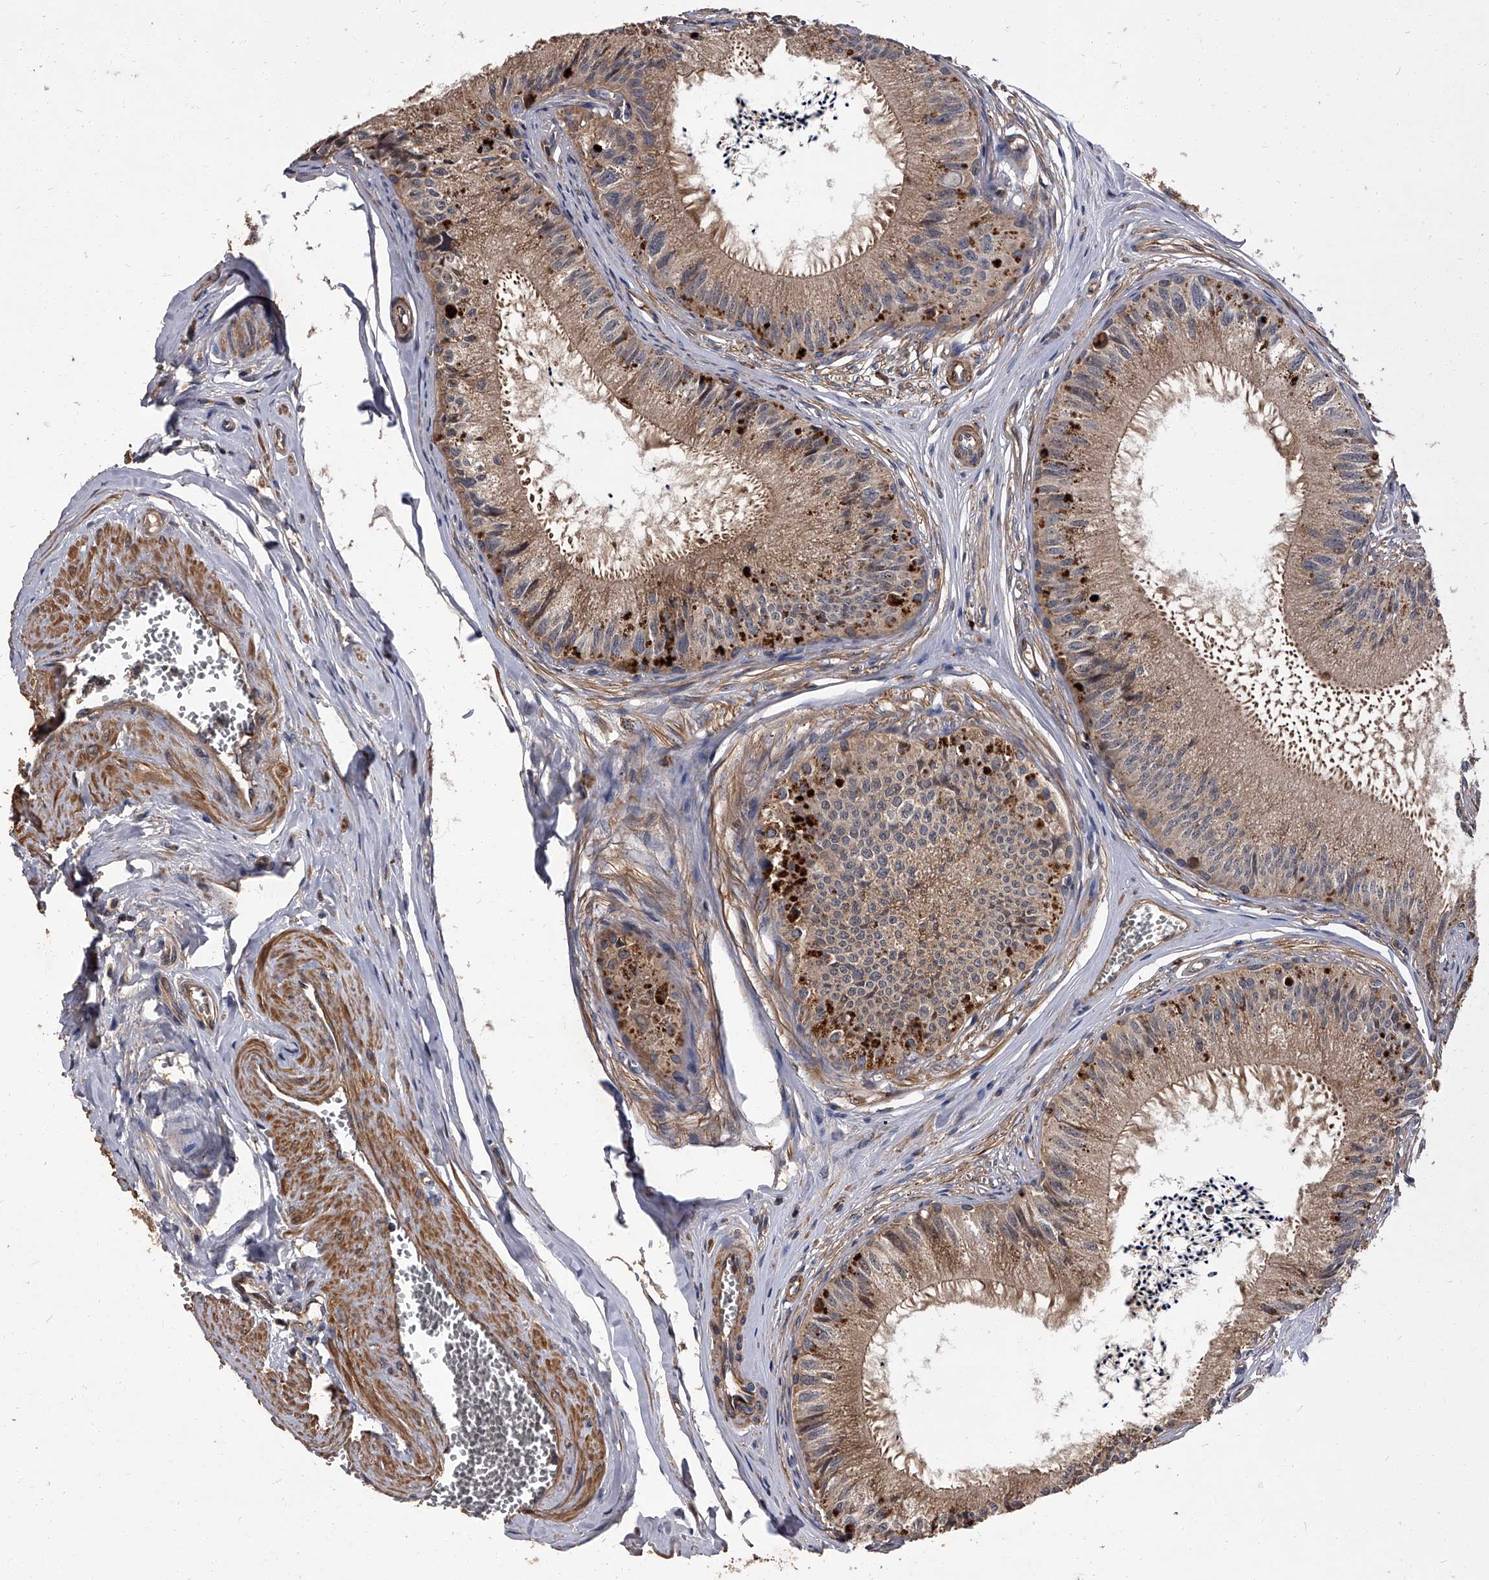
{"staining": {"intensity": "moderate", "quantity": ">75%", "location": "cytoplasmic/membranous"}, "tissue": "epididymis", "cell_type": "Glandular cells", "image_type": "normal", "snomed": [{"axis": "morphology", "description": "Normal tissue, NOS"}, {"axis": "topography", "description": "Epididymis"}], "caption": "Brown immunohistochemical staining in unremarkable epididymis exhibits moderate cytoplasmic/membranous staining in approximately >75% of glandular cells. The protein of interest is shown in brown color, while the nuclei are stained blue.", "gene": "STK36", "patient": {"sex": "male", "age": 79}}